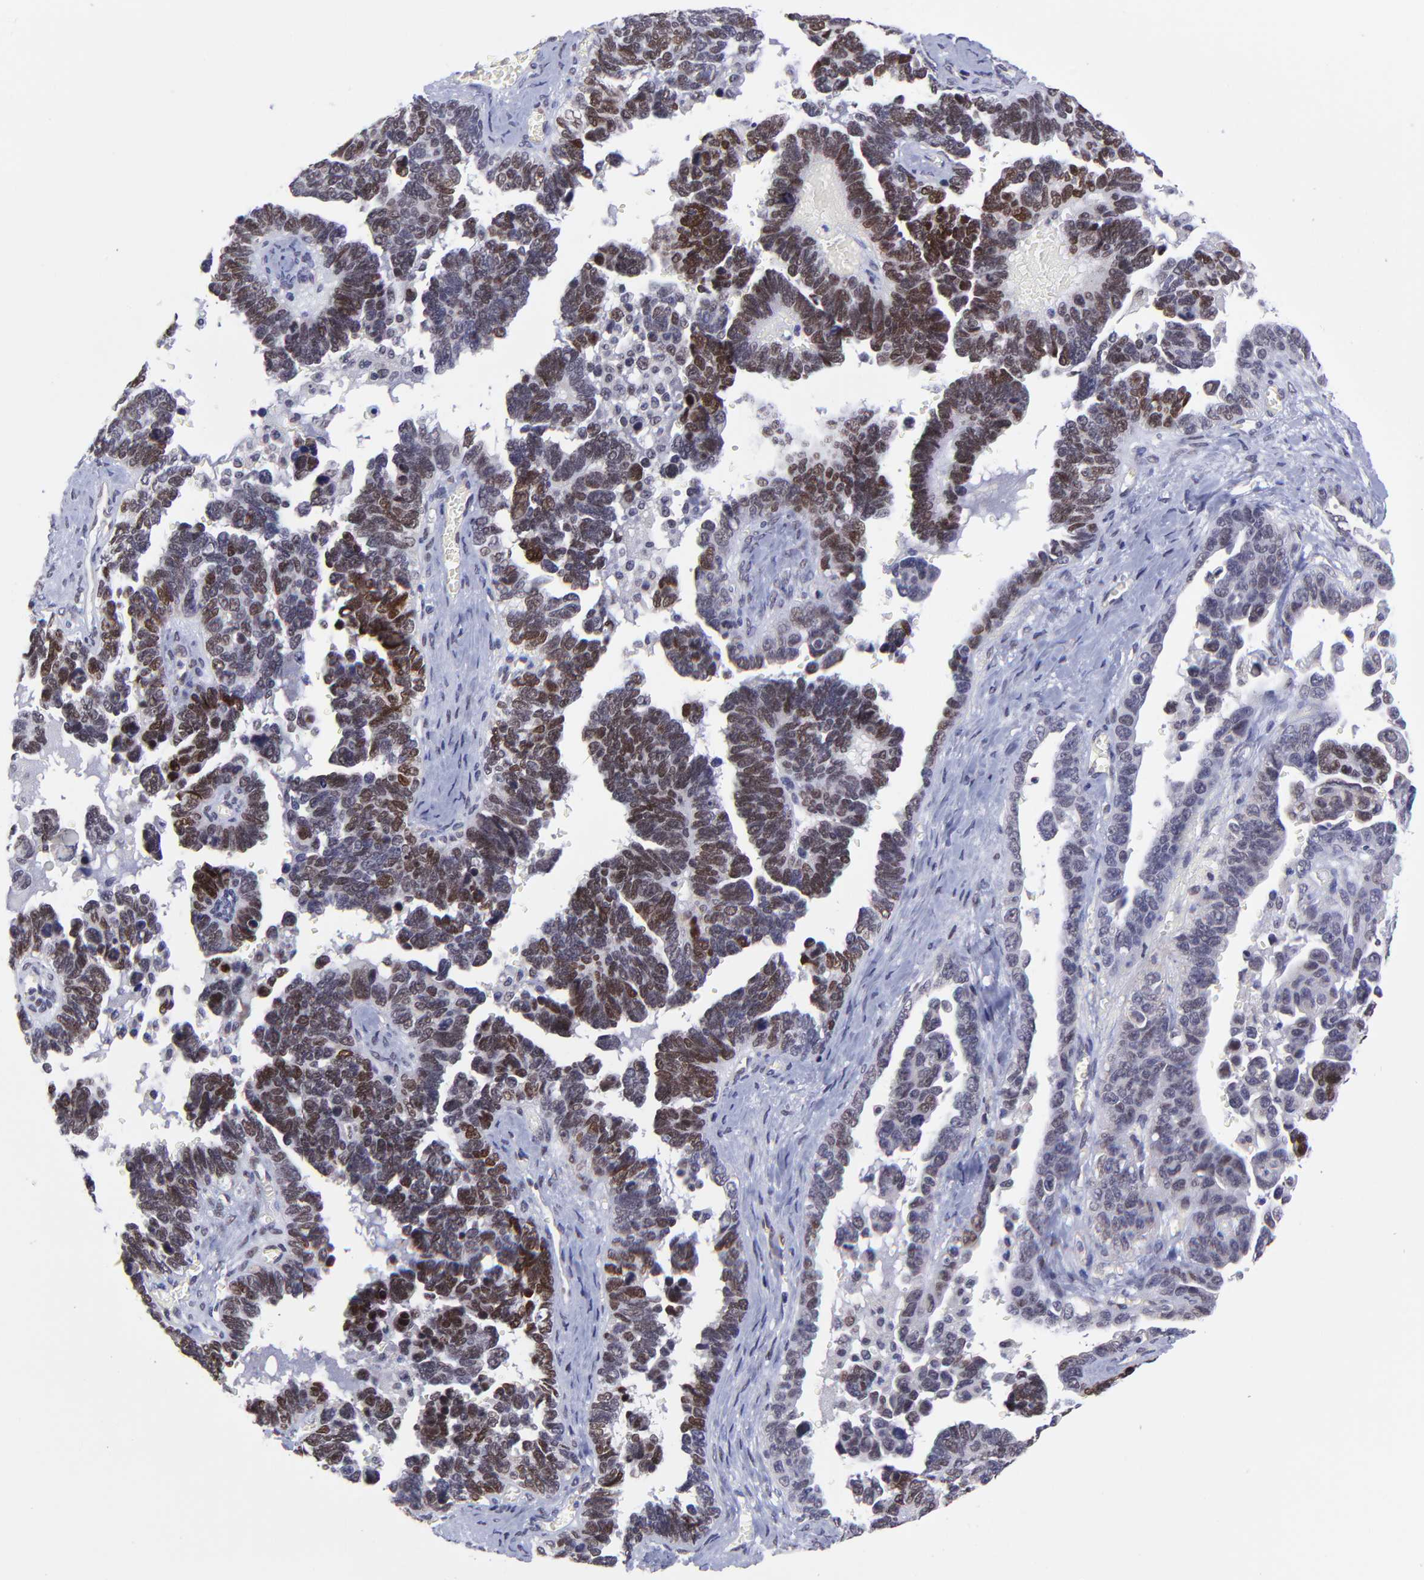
{"staining": {"intensity": "strong", "quantity": "25%-75%", "location": "nuclear"}, "tissue": "ovarian cancer", "cell_type": "Tumor cells", "image_type": "cancer", "snomed": [{"axis": "morphology", "description": "Cystadenocarcinoma, serous, NOS"}, {"axis": "topography", "description": "Ovary"}], "caption": "Immunohistochemical staining of ovarian cancer demonstrates high levels of strong nuclear protein positivity in approximately 25%-75% of tumor cells. (DAB IHC with brightfield microscopy, high magnification).", "gene": "SOX6", "patient": {"sex": "female", "age": 69}}